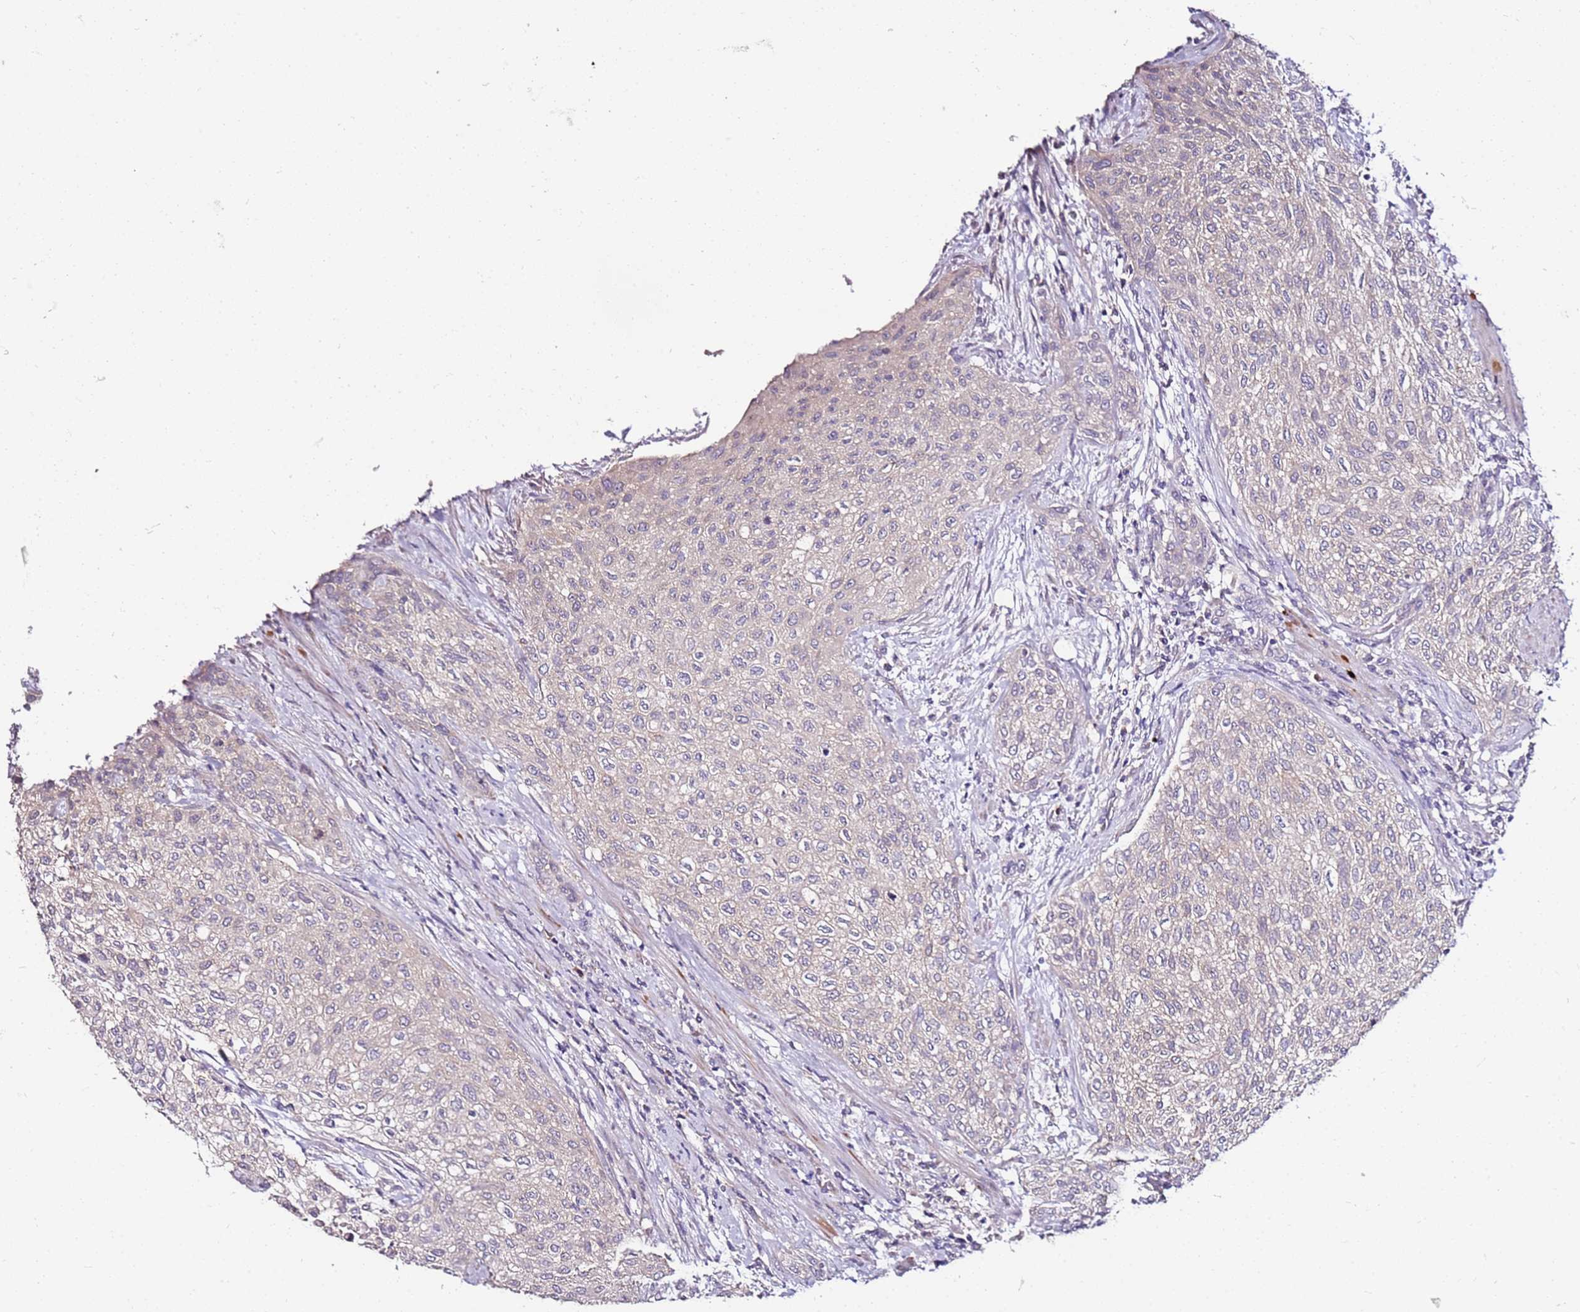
{"staining": {"intensity": "moderate", "quantity": "<25%", "location": "cytoplasmic/membranous"}, "tissue": "urothelial cancer", "cell_type": "Tumor cells", "image_type": "cancer", "snomed": [{"axis": "morphology", "description": "Normal tissue, NOS"}, {"axis": "morphology", "description": "Urothelial carcinoma, NOS"}, {"axis": "topography", "description": "Urinary bladder"}, {"axis": "topography", "description": "Peripheral nerve tissue"}], "caption": "High-magnification brightfield microscopy of urothelial cancer stained with DAB (3,3'-diaminobenzidine) (brown) and counterstained with hematoxylin (blue). tumor cells exhibit moderate cytoplasmic/membranous staining is seen in approximately<25% of cells. Using DAB (brown) and hematoxylin (blue) stains, captured at high magnification using brightfield microscopy.", "gene": "SRRM5", "patient": {"sex": "male", "age": 35}}